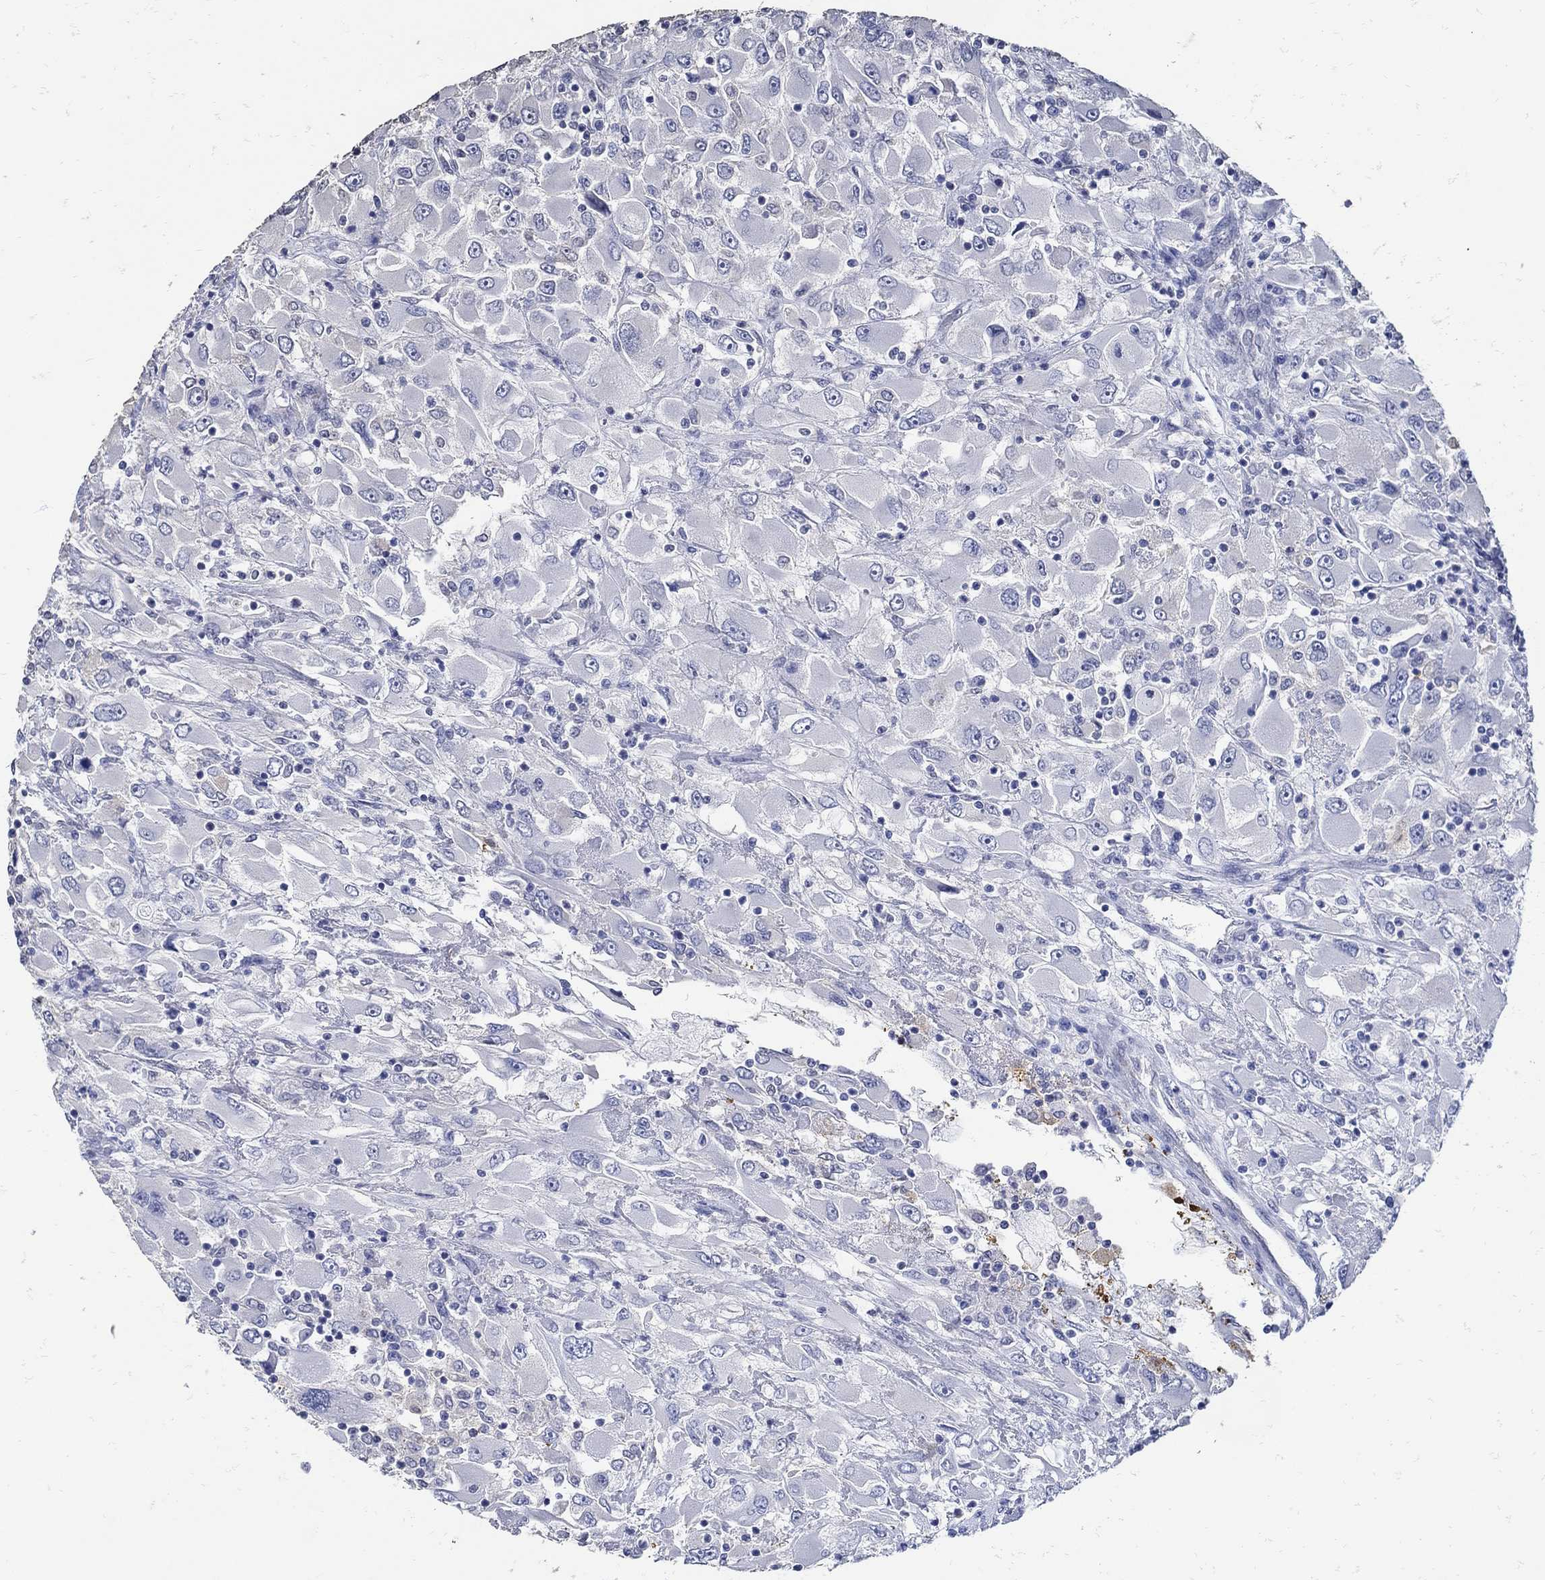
{"staining": {"intensity": "negative", "quantity": "none", "location": "none"}, "tissue": "renal cancer", "cell_type": "Tumor cells", "image_type": "cancer", "snomed": [{"axis": "morphology", "description": "Adenocarcinoma, NOS"}, {"axis": "topography", "description": "Kidney"}], "caption": "This is a micrograph of IHC staining of renal cancer, which shows no positivity in tumor cells. The staining is performed using DAB (3,3'-diaminobenzidine) brown chromogen with nuclei counter-stained in using hematoxylin.", "gene": "KCNN3", "patient": {"sex": "female", "age": 52}}